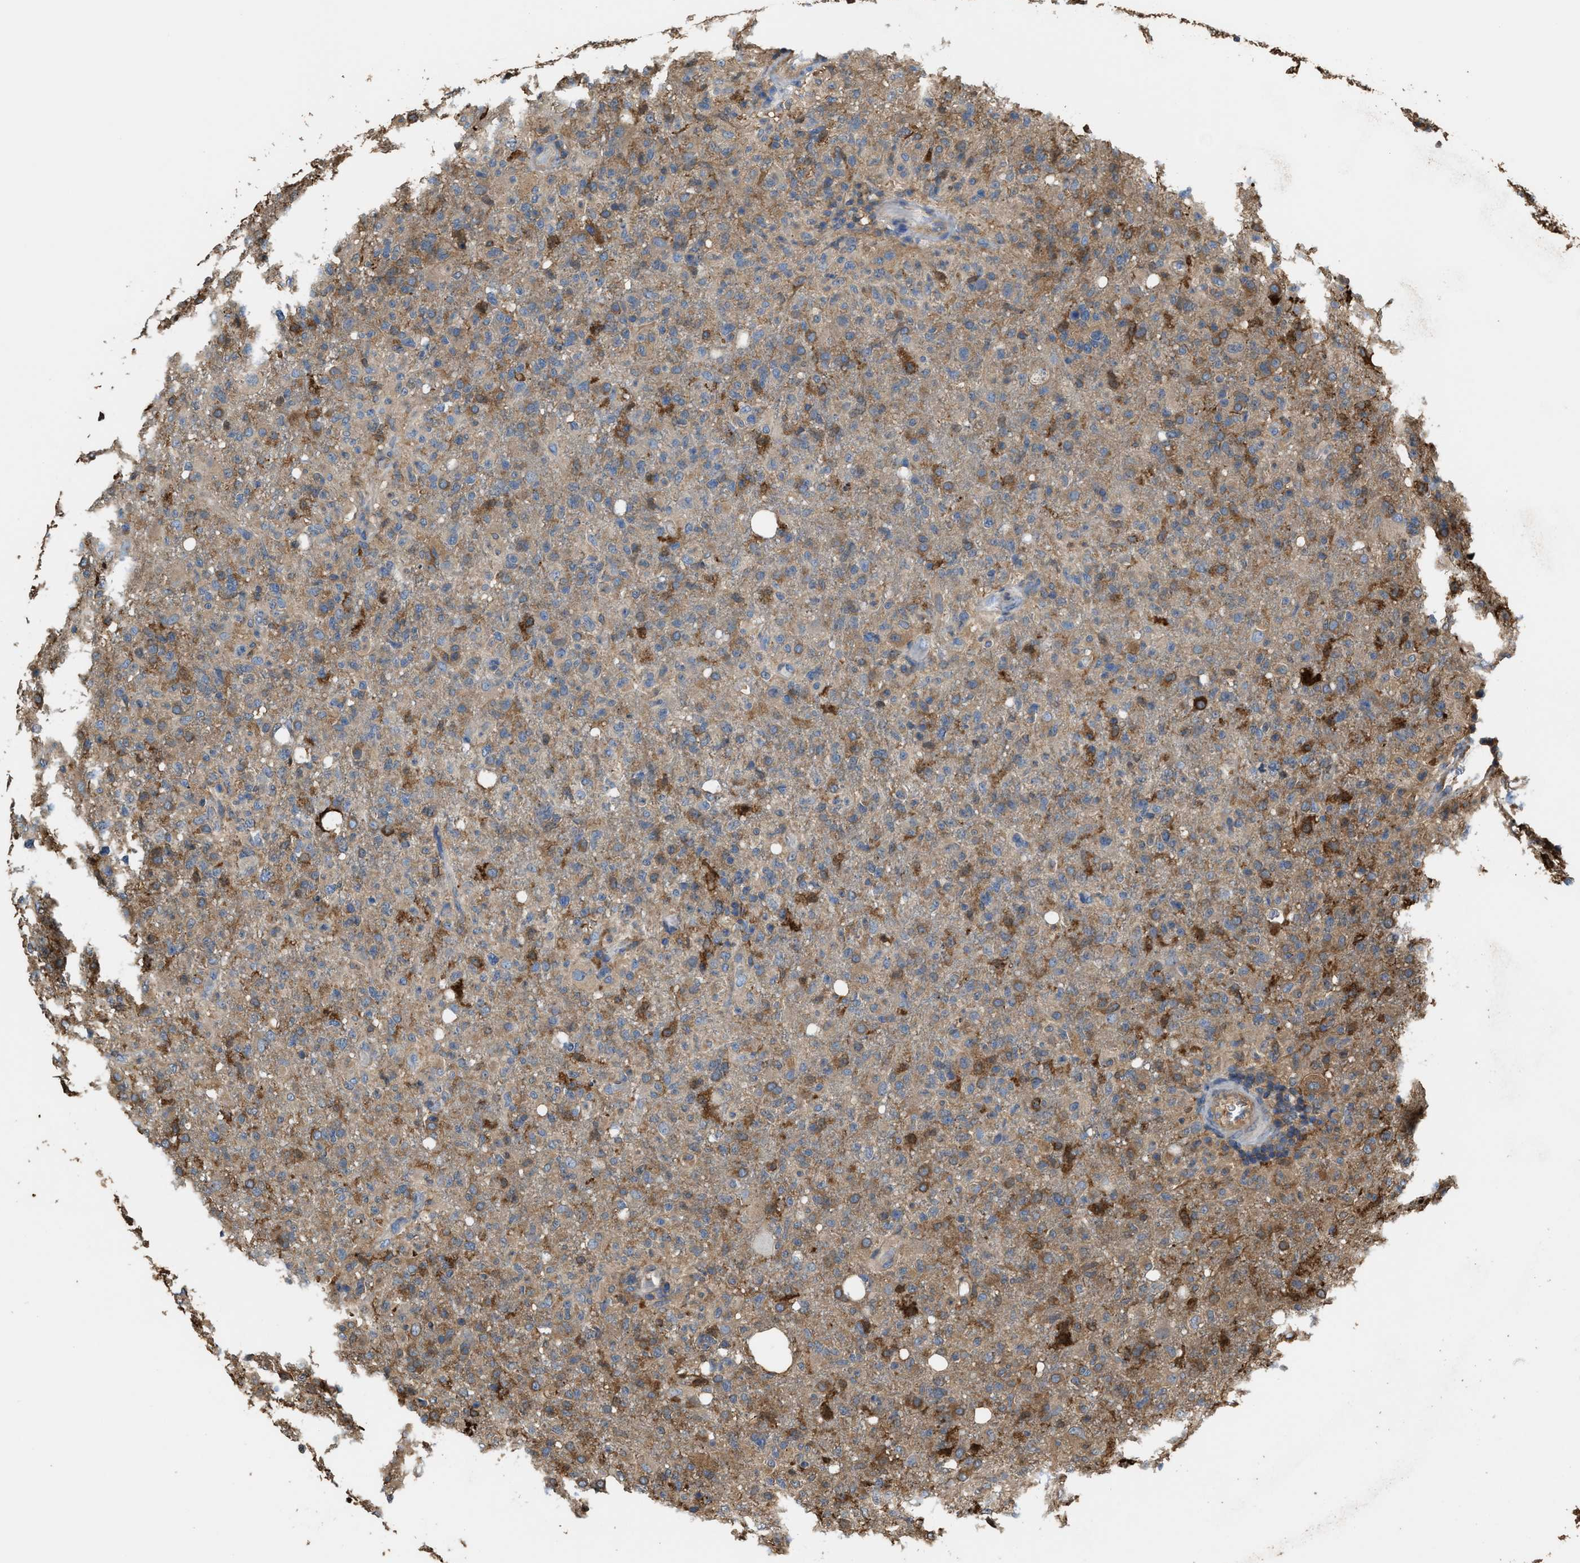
{"staining": {"intensity": "moderate", "quantity": "25%-75%", "location": "cytoplasmic/membranous"}, "tissue": "glioma", "cell_type": "Tumor cells", "image_type": "cancer", "snomed": [{"axis": "morphology", "description": "Glioma, malignant, High grade"}, {"axis": "topography", "description": "Brain"}], "caption": "The micrograph demonstrates a brown stain indicating the presence of a protein in the cytoplasmic/membranous of tumor cells in malignant glioma (high-grade). The protein is shown in brown color, while the nuclei are stained blue.", "gene": "ATIC", "patient": {"sex": "female", "age": 57}}